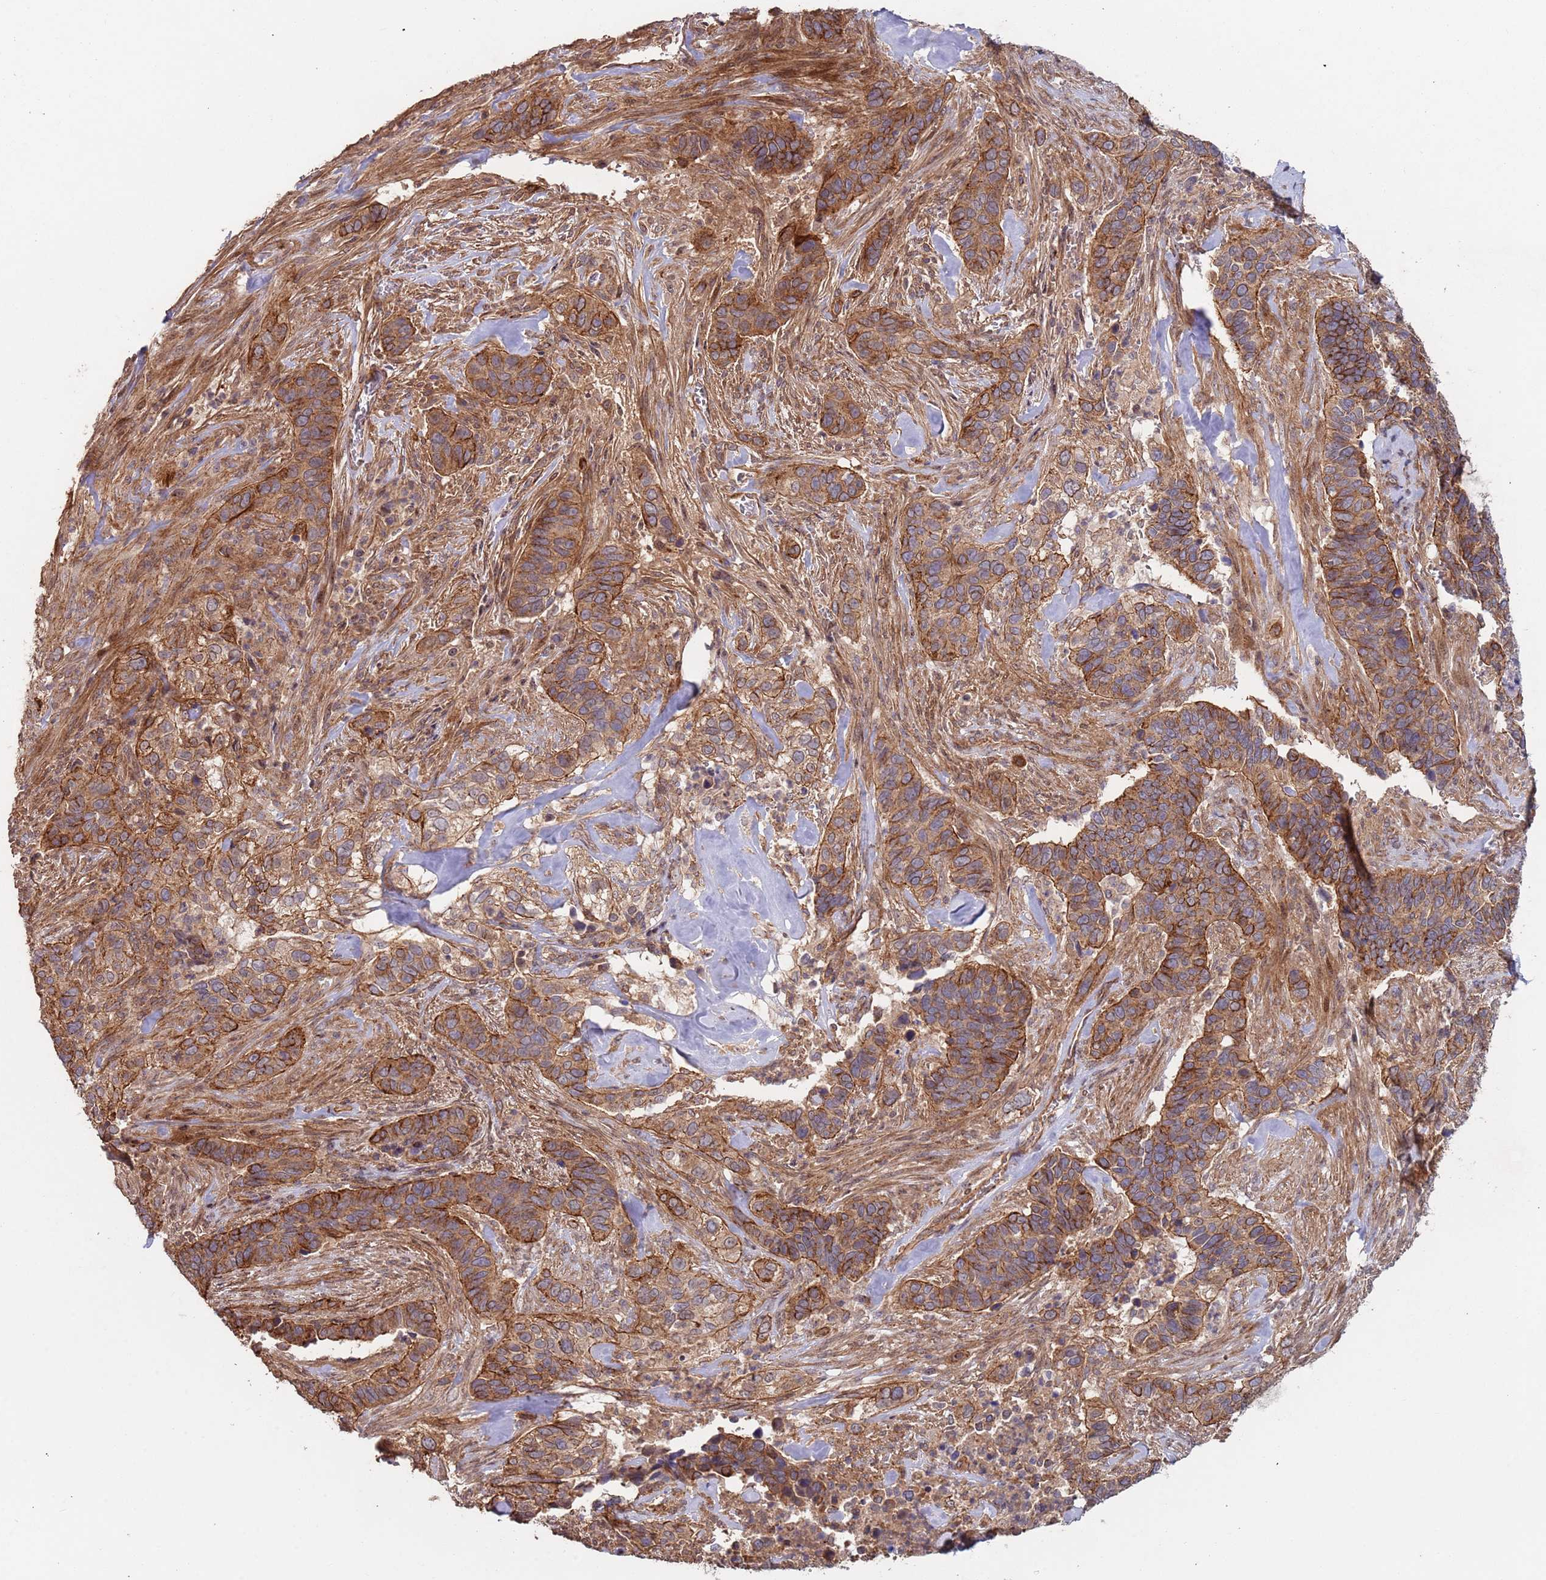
{"staining": {"intensity": "moderate", "quantity": ">75%", "location": "cytoplasmic/membranous"}, "tissue": "cervical cancer", "cell_type": "Tumor cells", "image_type": "cancer", "snomed": [{"axis": "morphology", "description": "Squamous cell carcinoma, NOS"}, {"axis": "topography", "description": "Cervix"}], "caption": "Immunohistochemical staining of human cervical cancer (squamous cell carcinoma) exhibits moderate cytoplasmic/membranous protein staining in about >75% of tumor cells.", "gene": "KANSL1L", "patient": {"sex": "female", "age": 38}}